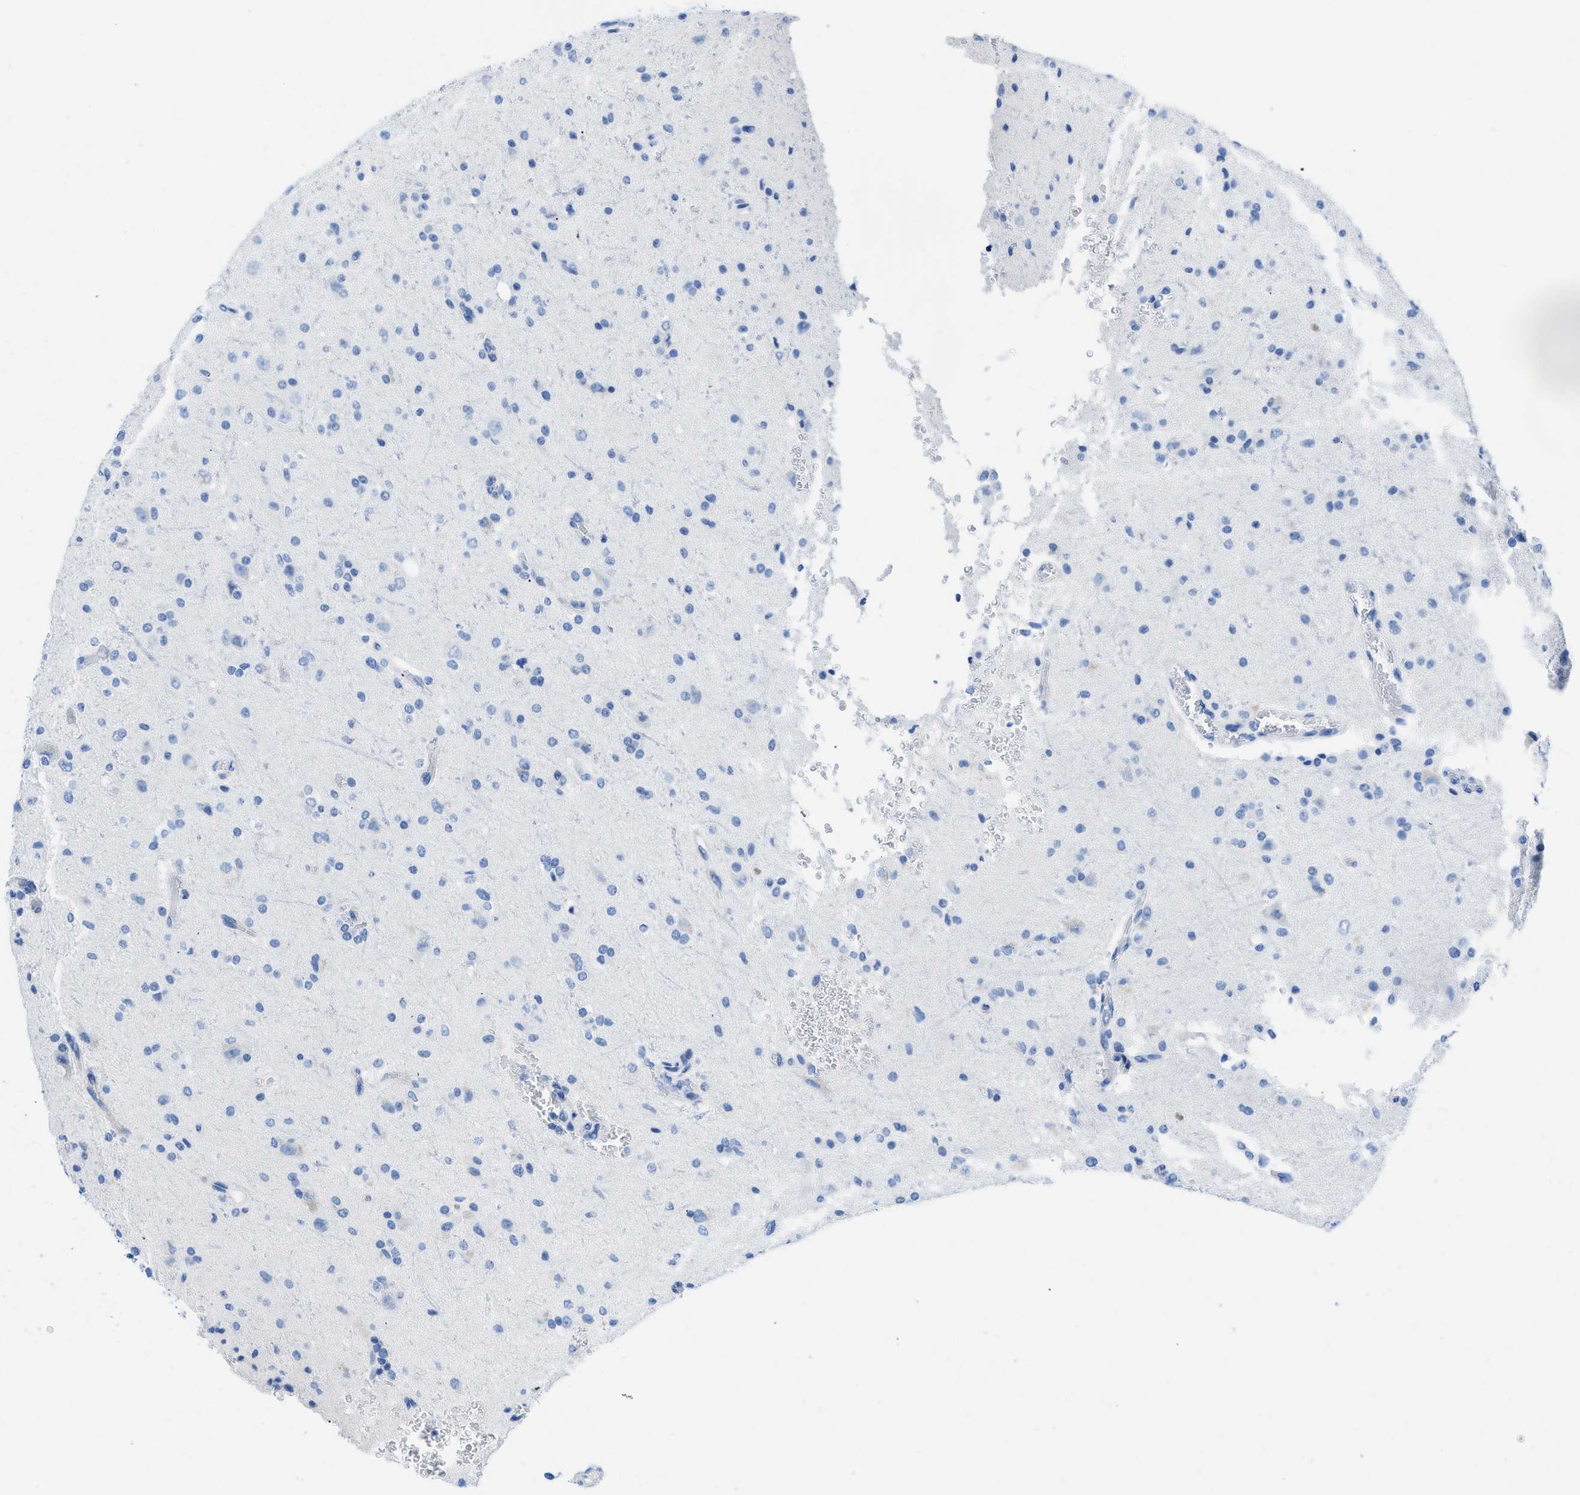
{"staining": {"intensity": "negative", "quantity": "none", "location": "none"}, "tissue": "glioma", "cell_type": "Tumor cells", "image_type": "cancer", "snomed": [{"axis": "morphology", "description": "Glioma, malignant, High grade"}, {"axis": "topography", "description": "Brain"}], "caption": "Tumor cells show no significant staining in malignant glioma (high-grade). (DAB immunohistochemistry (IHC), high magnification).", "gene": "COL3A1", "patient": {"sex": "male", "age": 47}}